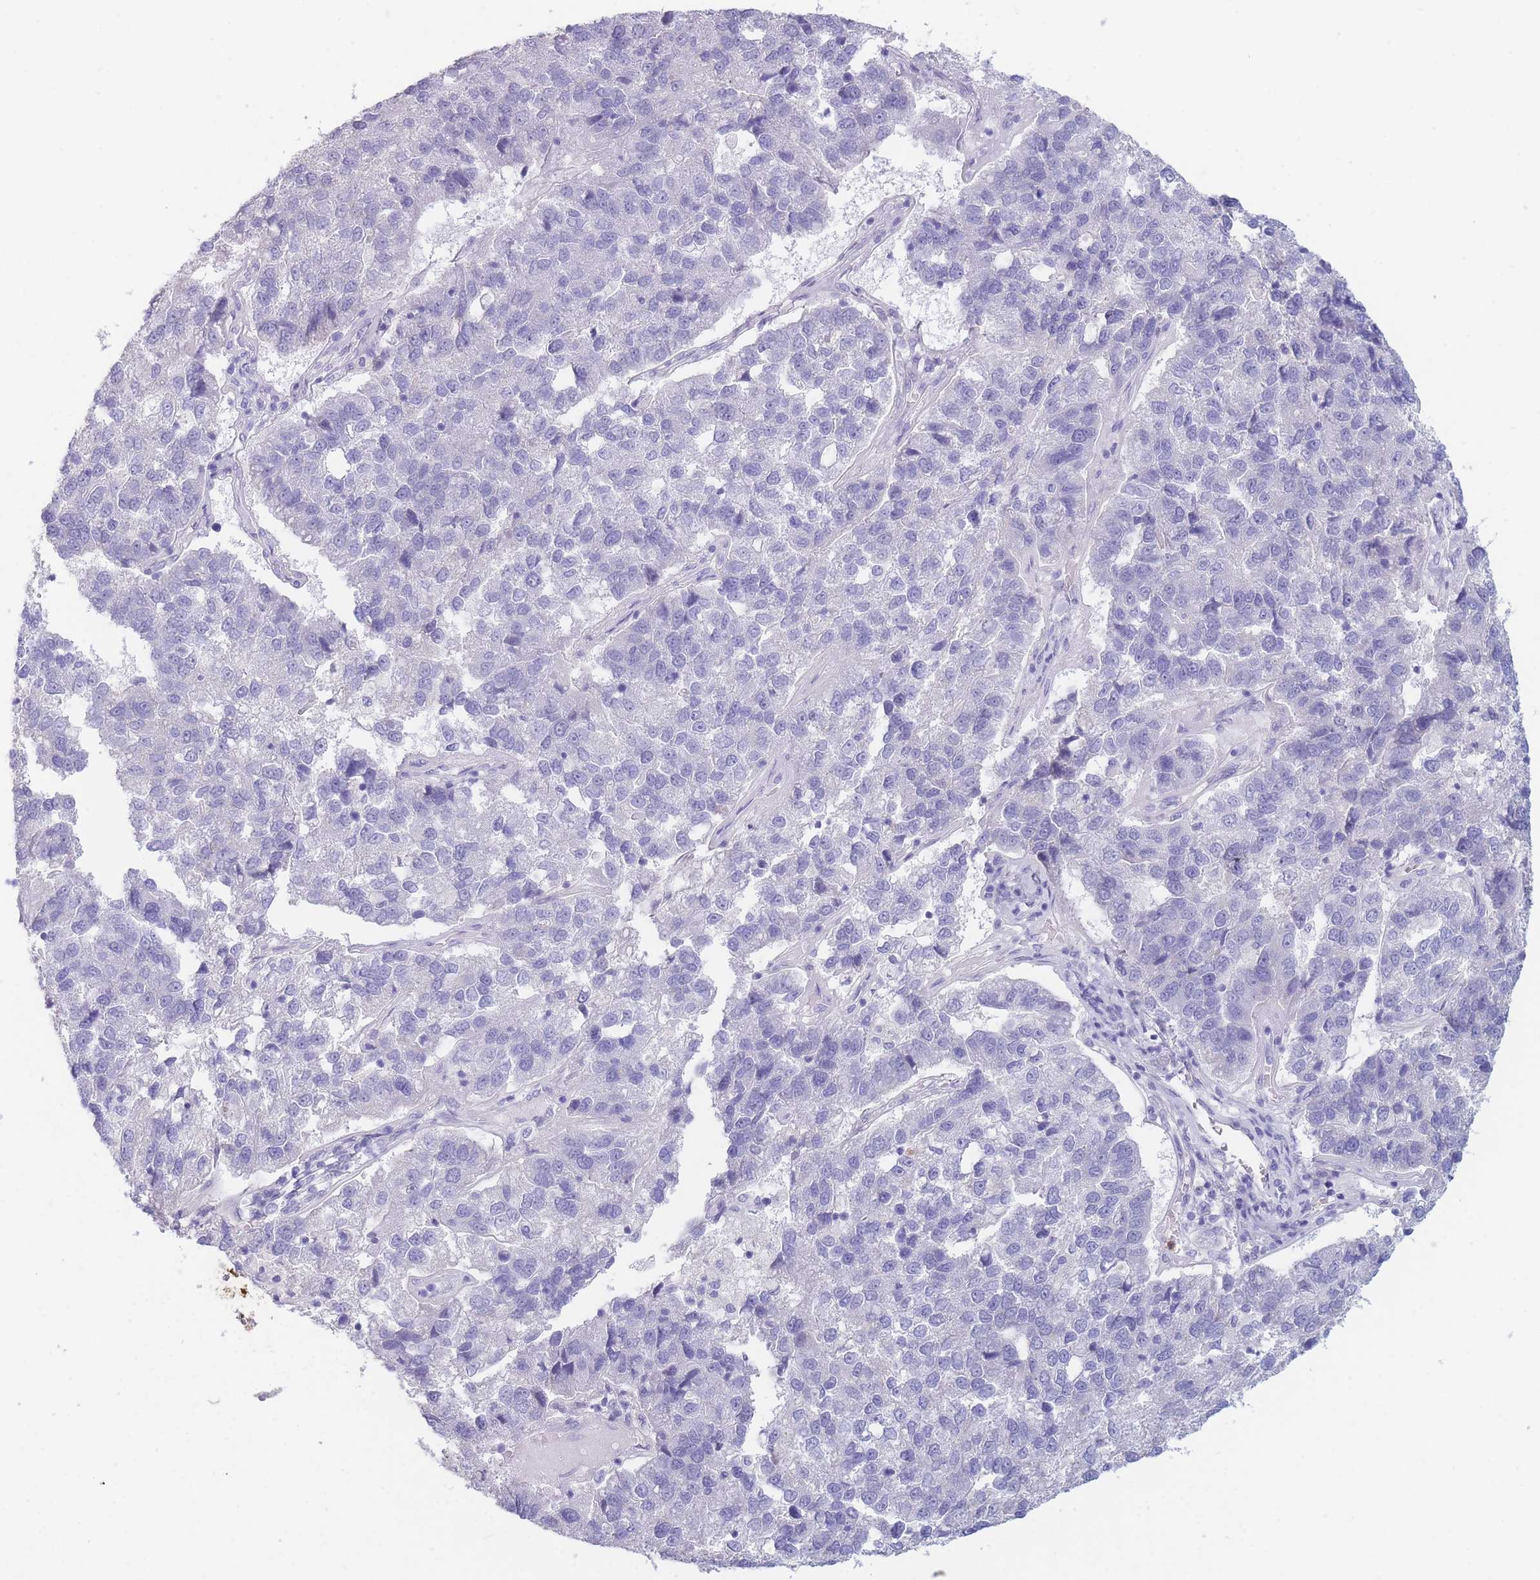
{"staining": {"intensity": "negative", "quantity": "none", "location": "none"}, "tissue": "pancreatic cancer", "cell_type": "Tumor cells", "image_type": "cancer", "snomed": [{"axis": "morphology", "description": "Adenocarcinoma, NOS"}, {"axis": "topography", "description": "Pancreas"}], "caption": "A high-resolution histopathology image shows immunohistochemistry (IHC) staining of adenocarcinoma (pancreatic), which shows no significant positivity in tumor cells. (DAB IHC with hematoxylin counter stain).", "gene": "ZNF627", "patient": {"sex": "female", "age": 61}}